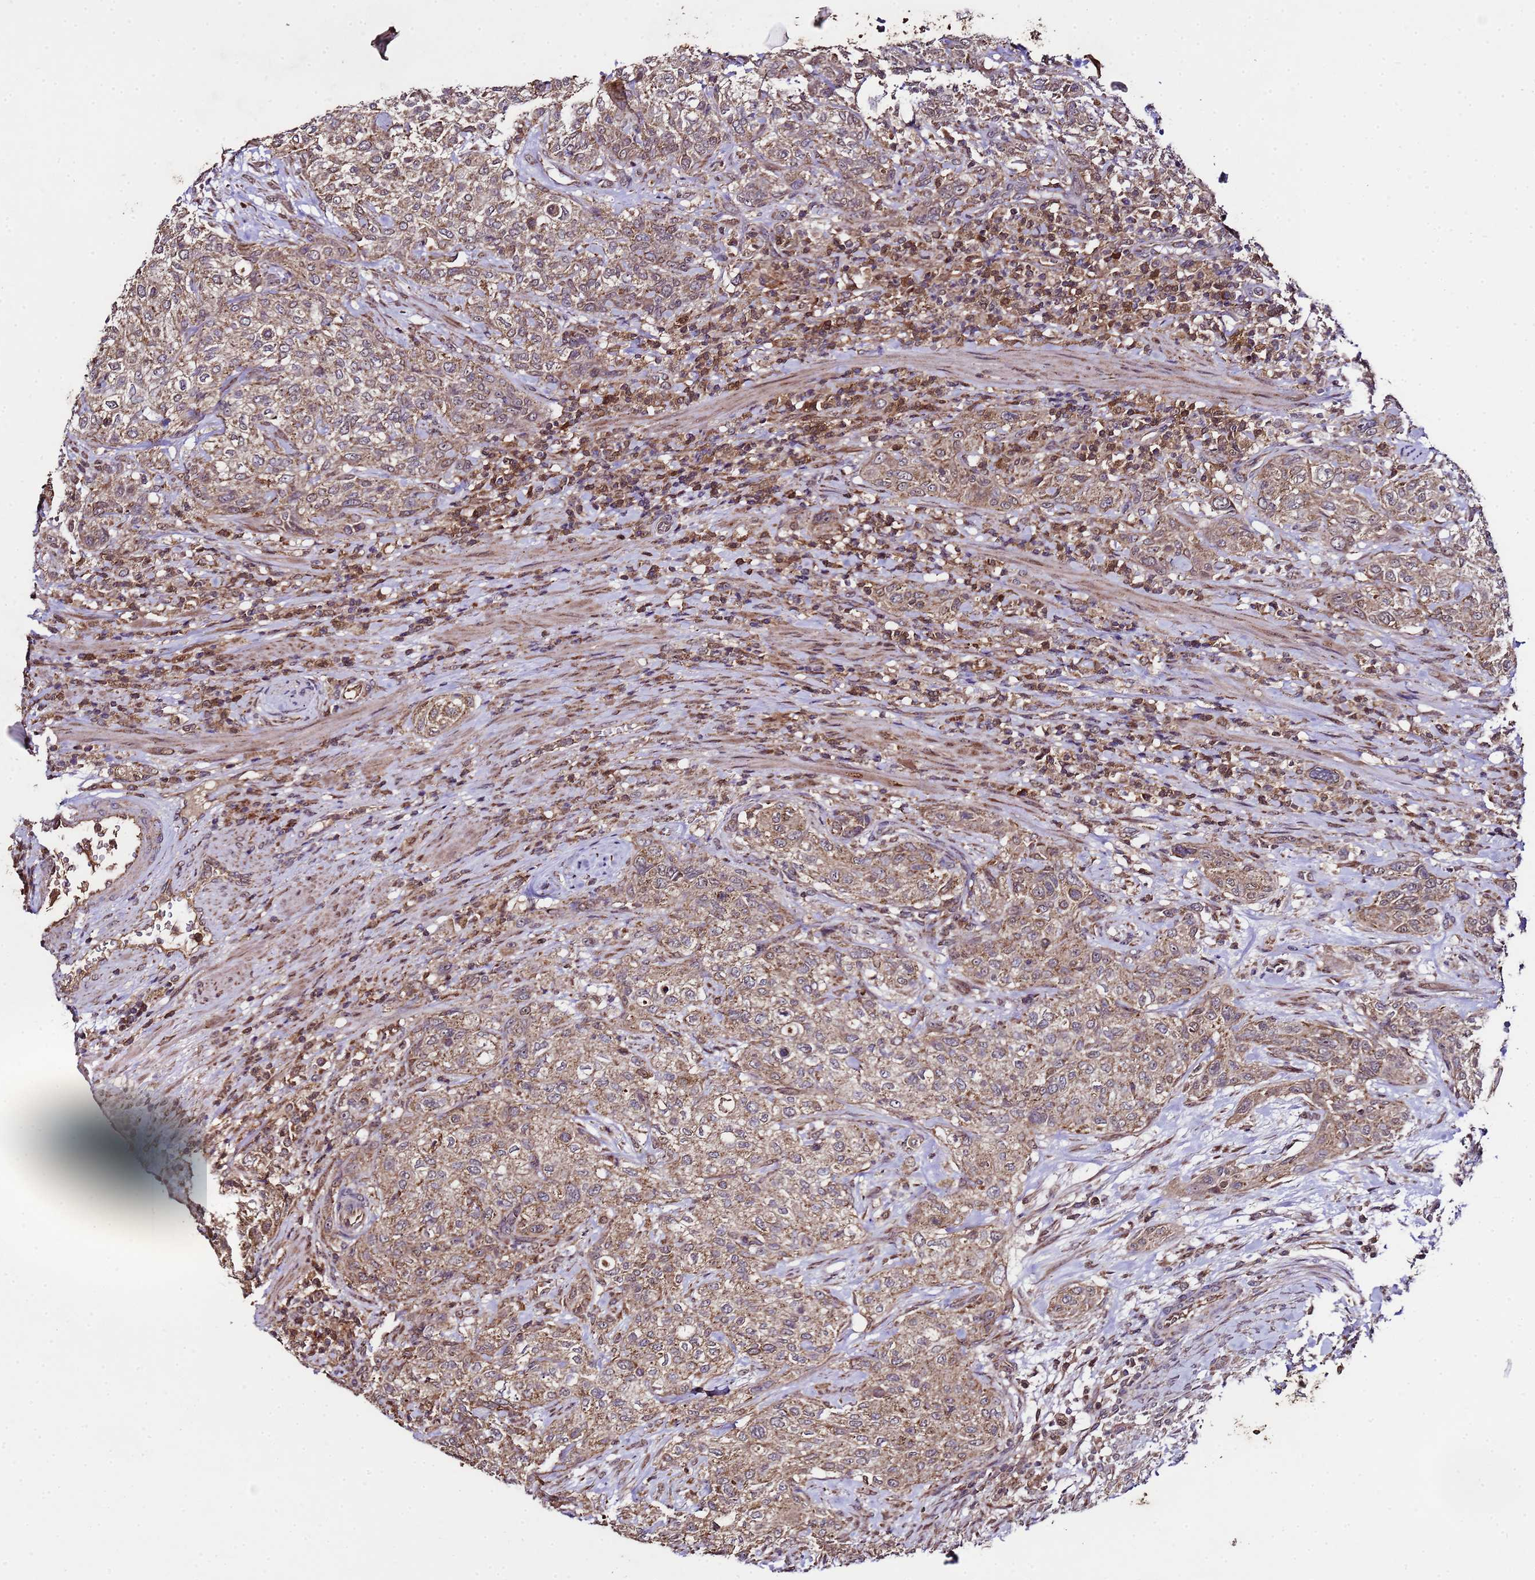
{"staining": {"intensity": "moderate", "quantity": ">75%", "location": "cytoplasmic/membranous"}, "tissue": "urothelial cancer", "cell_type": "Tumor cells", "image_type": "cancer", "snomed": [{"axis": "morphology", "description": "Normal tissue, NOS"}, {"axis": "morphology", "description": "Urothelial carcinoma, NOS"}, {"axis": "topography", "description": "Urinary bladder"}, {"axis": "topography", "description": "Peripheral nerve tissue"}], "caption": "Tumor cells show medium levels of moderate cytoplasmic/membranous positivity in about >75% of cells in human transitional cell carcinoma. (DAB (3,3'-diaminobenzidine) IHC with brightfield microscopy, high magnification).", "gene": "HSPBAP1", "patient": {"sex": "male", "age": 35}}